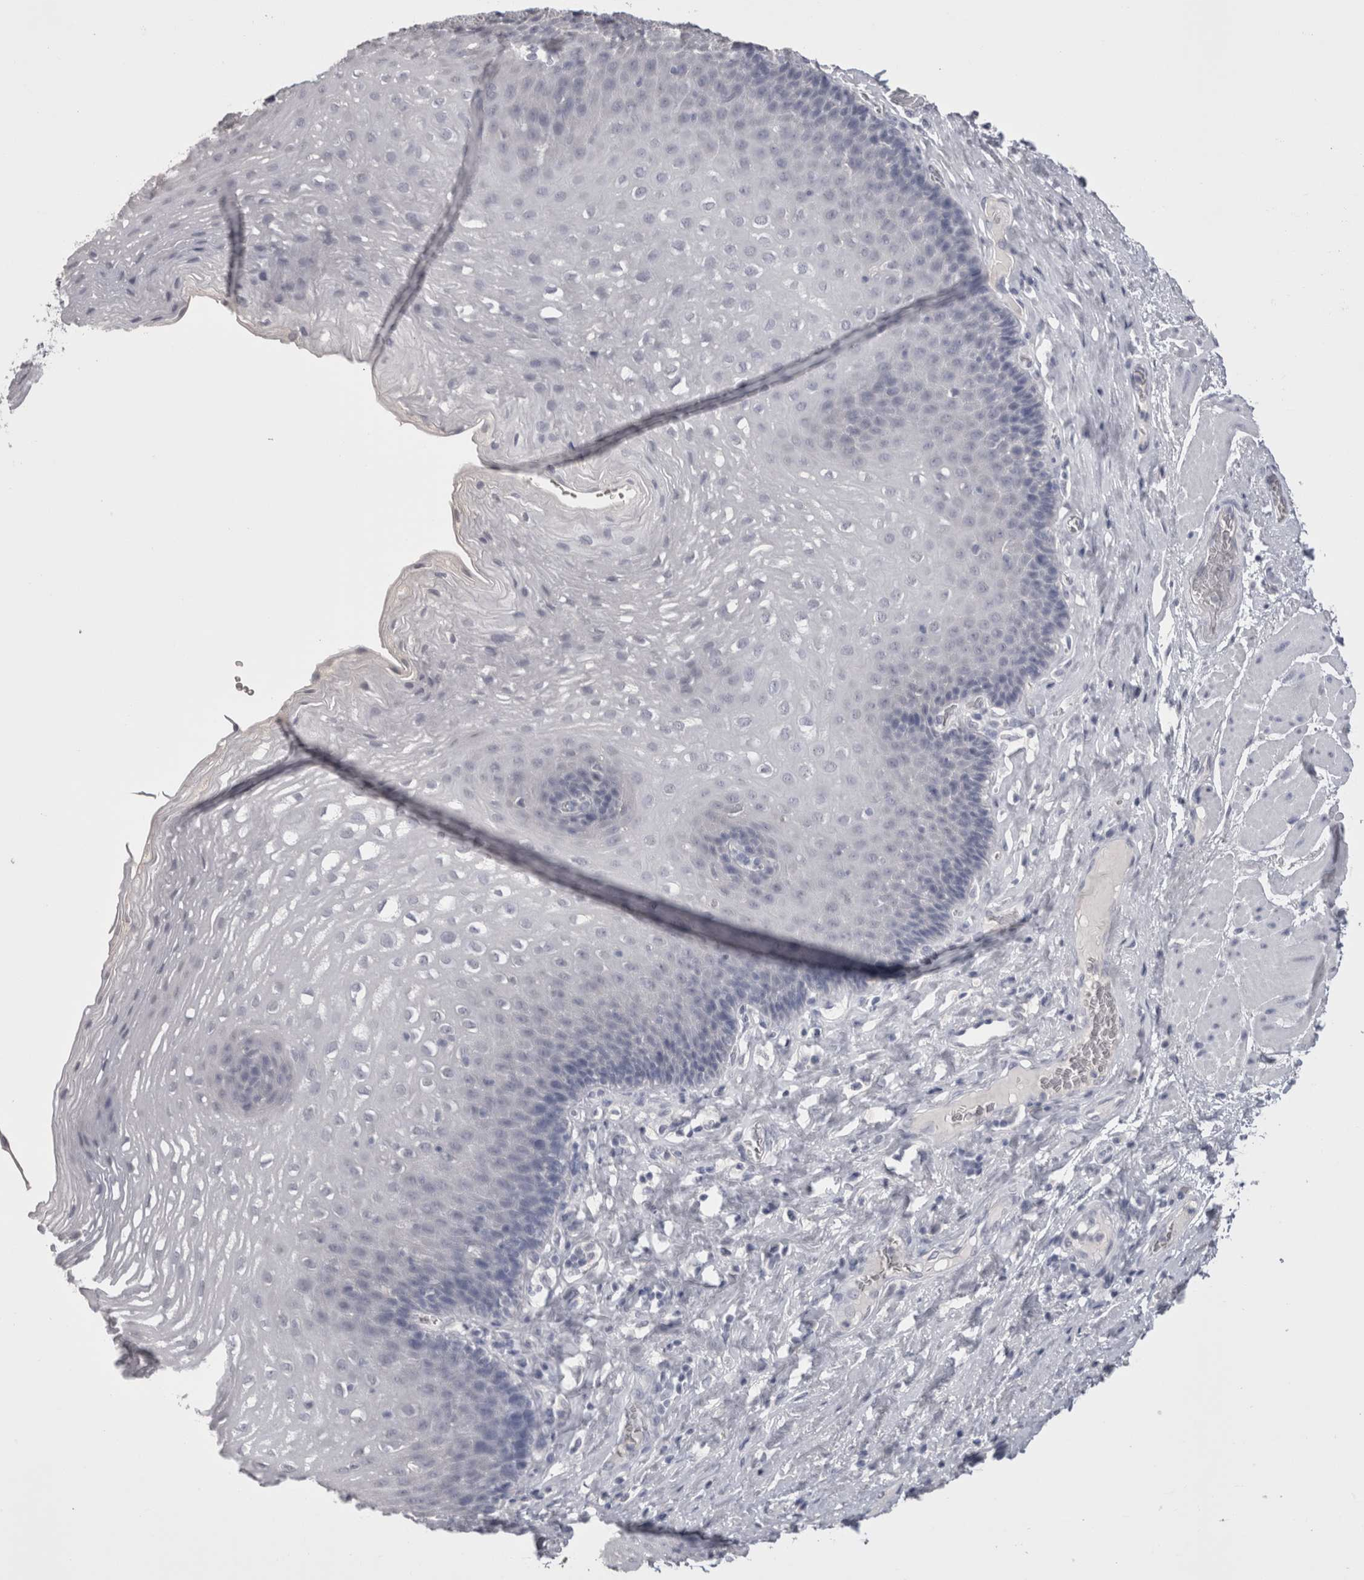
{"staining": {"intensity": "negative", "quantity": "none", "location": "none"}, "tissue": "esophagus", "cell_type": "Squamous epithelial cells", "image_type": "normal", "snomed": [{"axis": "morphology", "description": "Normal tissue, NOS"}, {"axis": "topography", "description": "Esophagus"}], "caption": "IHC histopathology image of unremarkable esophagus: human esophagus stained with DAB (3,3'-diaminobenzidine) demonstrates no significant protein staining in squamous epithelial cells.", "gene": "CDHR5", "patient": {"sex": "female", "age": 66}}